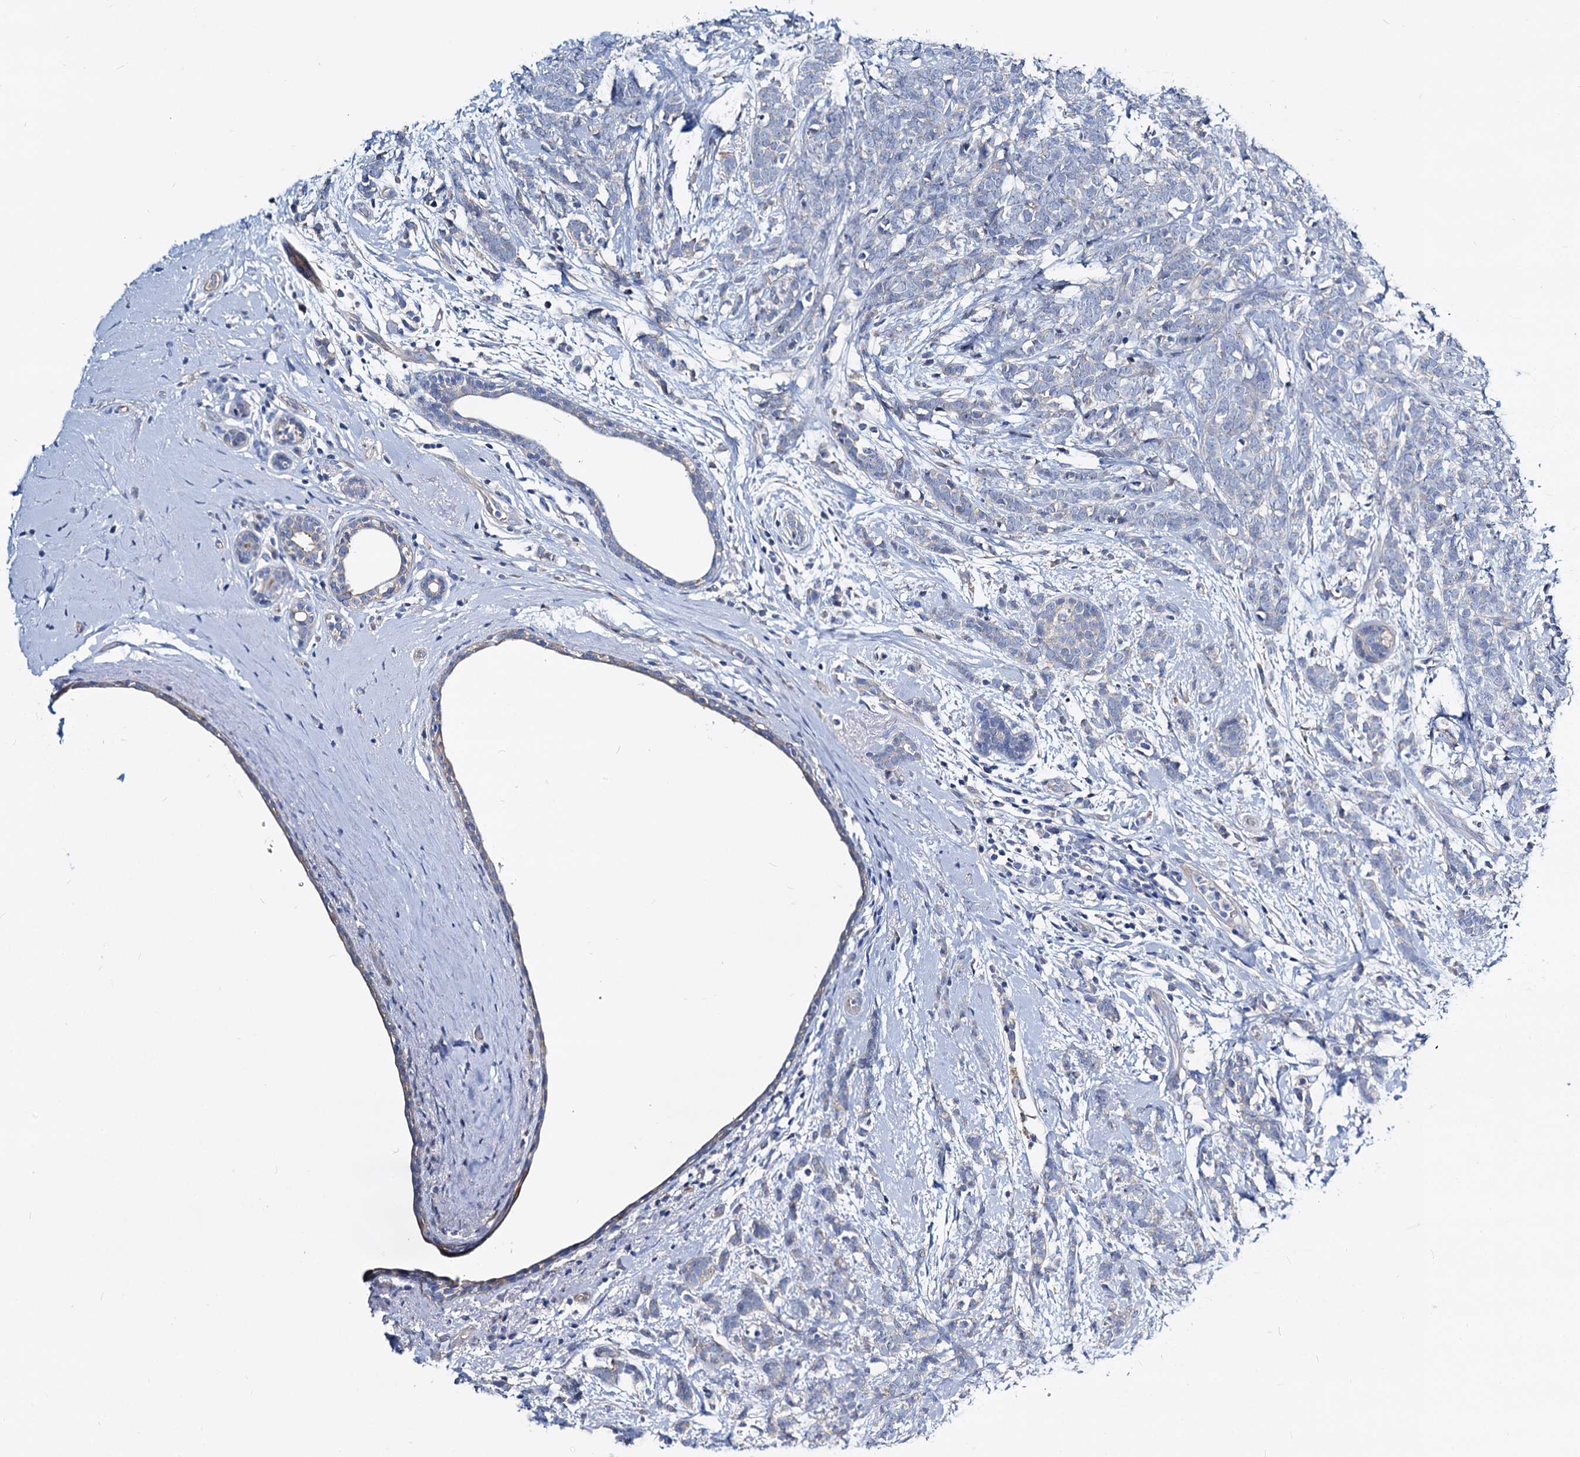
{"staining": {"intensity": "negative", "quantity": "none", "location": "none"}, "tissue": "breast cancer", "cell_type": "Tumor cells", "image_type": "cancer", "snomed": [{"axis": "morphology", "description": "Lobular carcinoma"}, {"axis": "topography", "description": "Breast"}], "caption": "This is an IHC image of breast cancer. There is no positivity in tumor cells.", "gene": "DYDC2", "patient": {"sex": "female", "age": 58}}